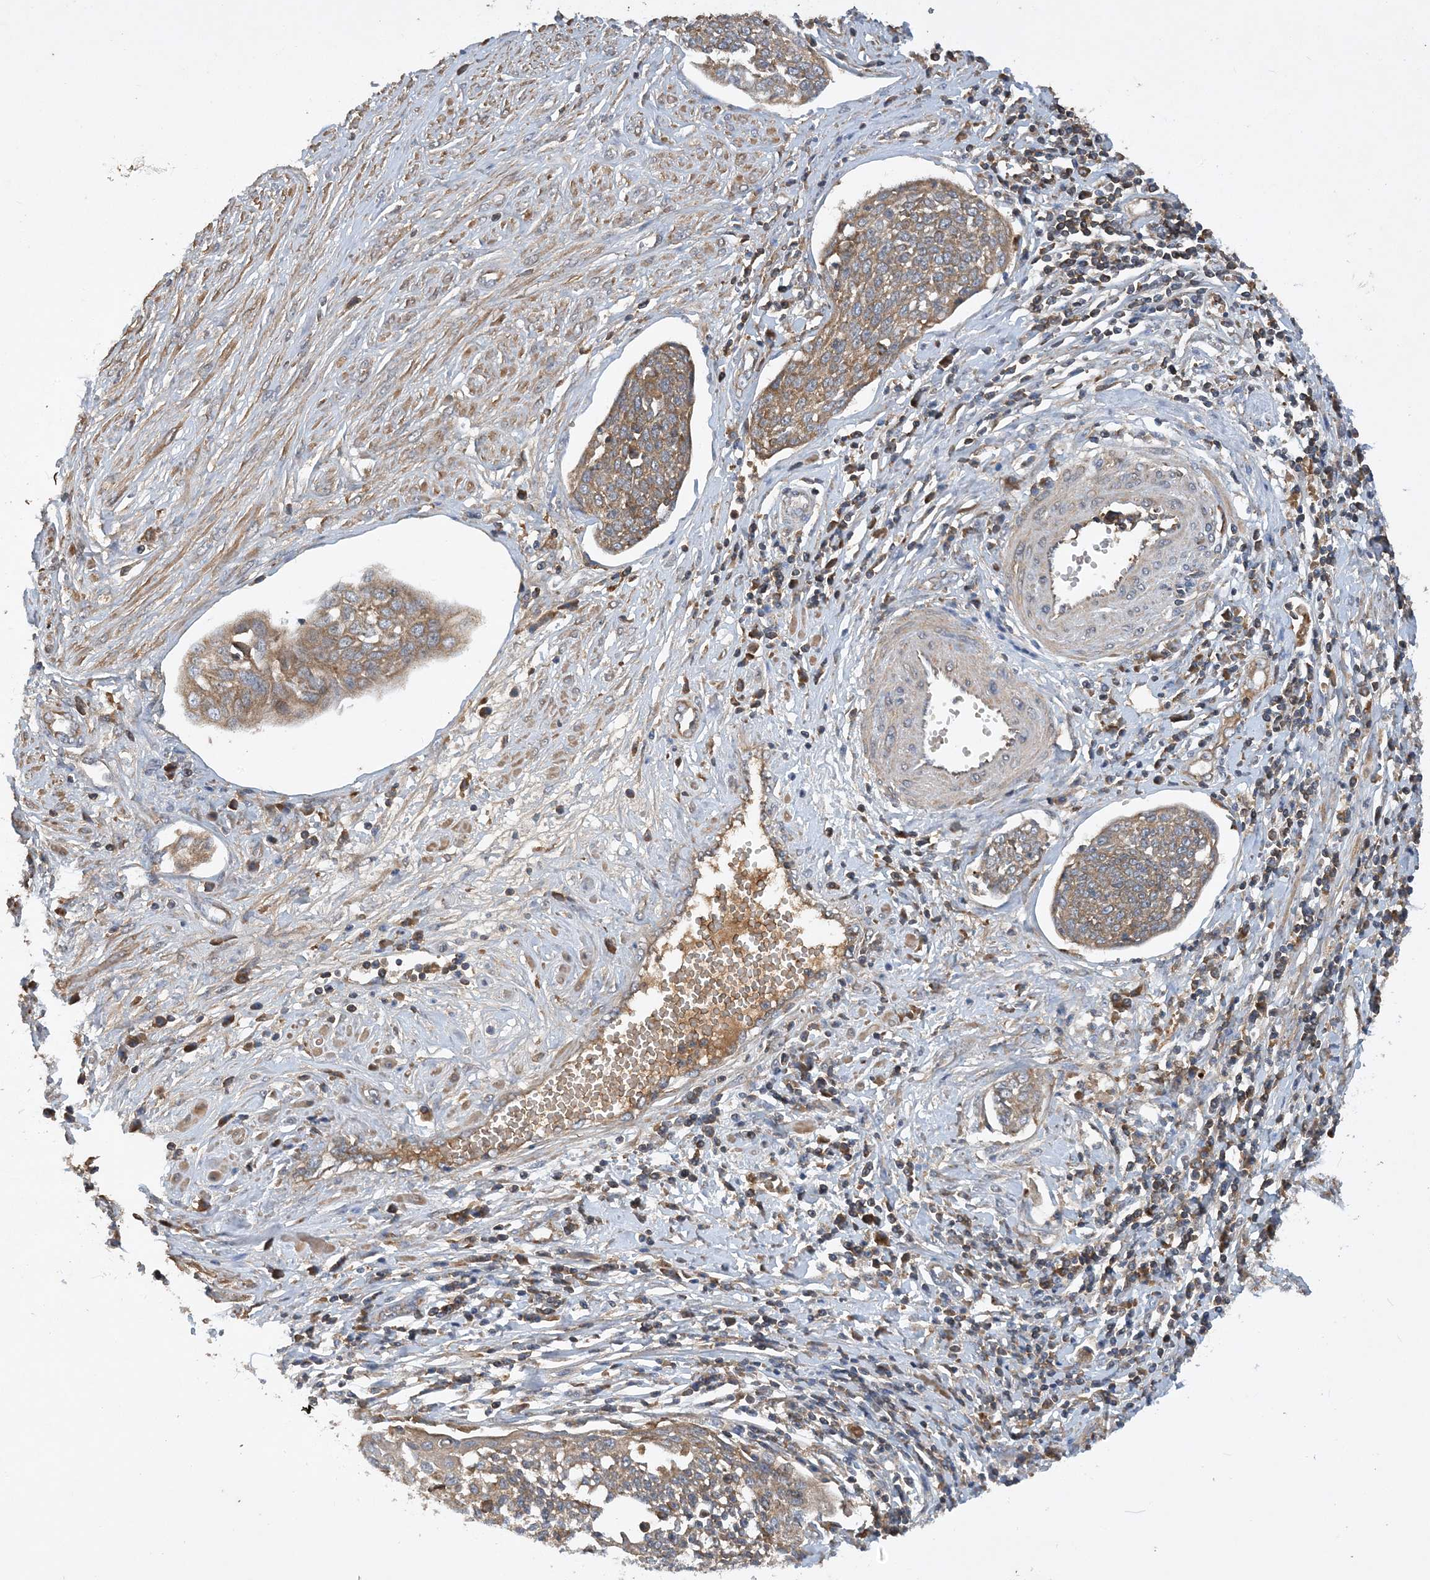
{"staining": {"intensity": "moderate", "quantity": ">75%", "location": "cytoplasmic/membranous"}, "tissue": "cervical cancer", "cell_type": "Tumor cells", "image_type": "cancer", "snomed": [{"axis": "morphology", "description": "Squamous cell carcinoma, NOS"}, {"axis": "topography", "description": "Cervix"}], "caption": "Immunohistochemistry (IHC) (DAB) staining of human squamous cell carcinoma (cervical) displays moderate cytoplasmic/membranous protein positivity in about >75% of tumor cells.", "gene": "STK19", "patient": {"sex": "female", "age": 34}}